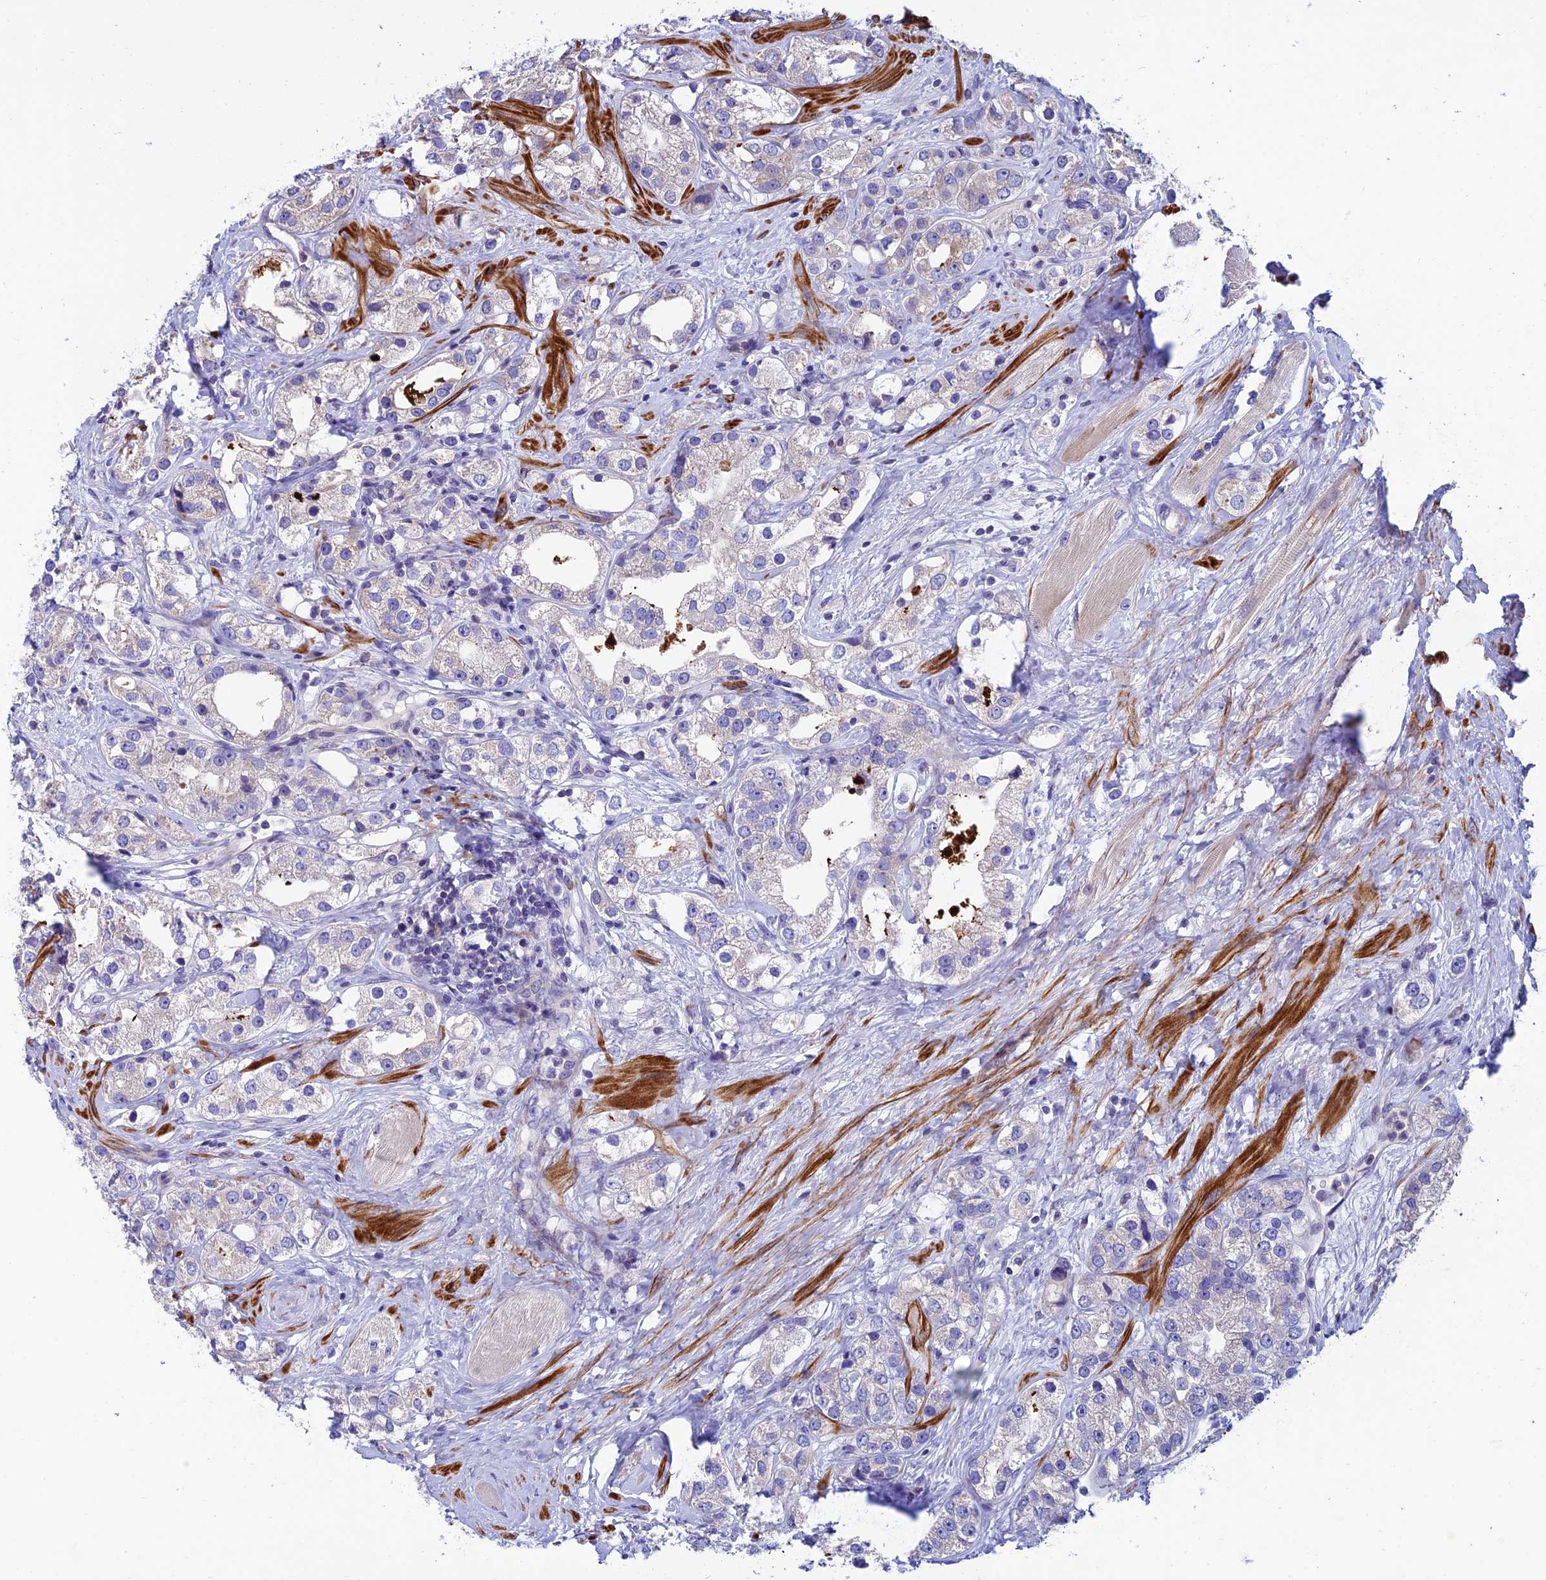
{"staining": {"intensity": "negative", "quantity": "none", "location": "none"}, "tissue": "prostate cancer", "cell_type": "Tumor cells", "image_type": "cancer", "snomed": [{"axis": "morphology", "description": "Adenocarcinoma, NOS"}, {"axis": "topography", "description": "Prostate"}], "caption": "Prostate cancer (adenocarcinoma) stained for a protein using immunohistochemistry demonstrates no staining tumor cells.", "gene": "FAM178B", "patient": {"sex": "male", "age": 79}}